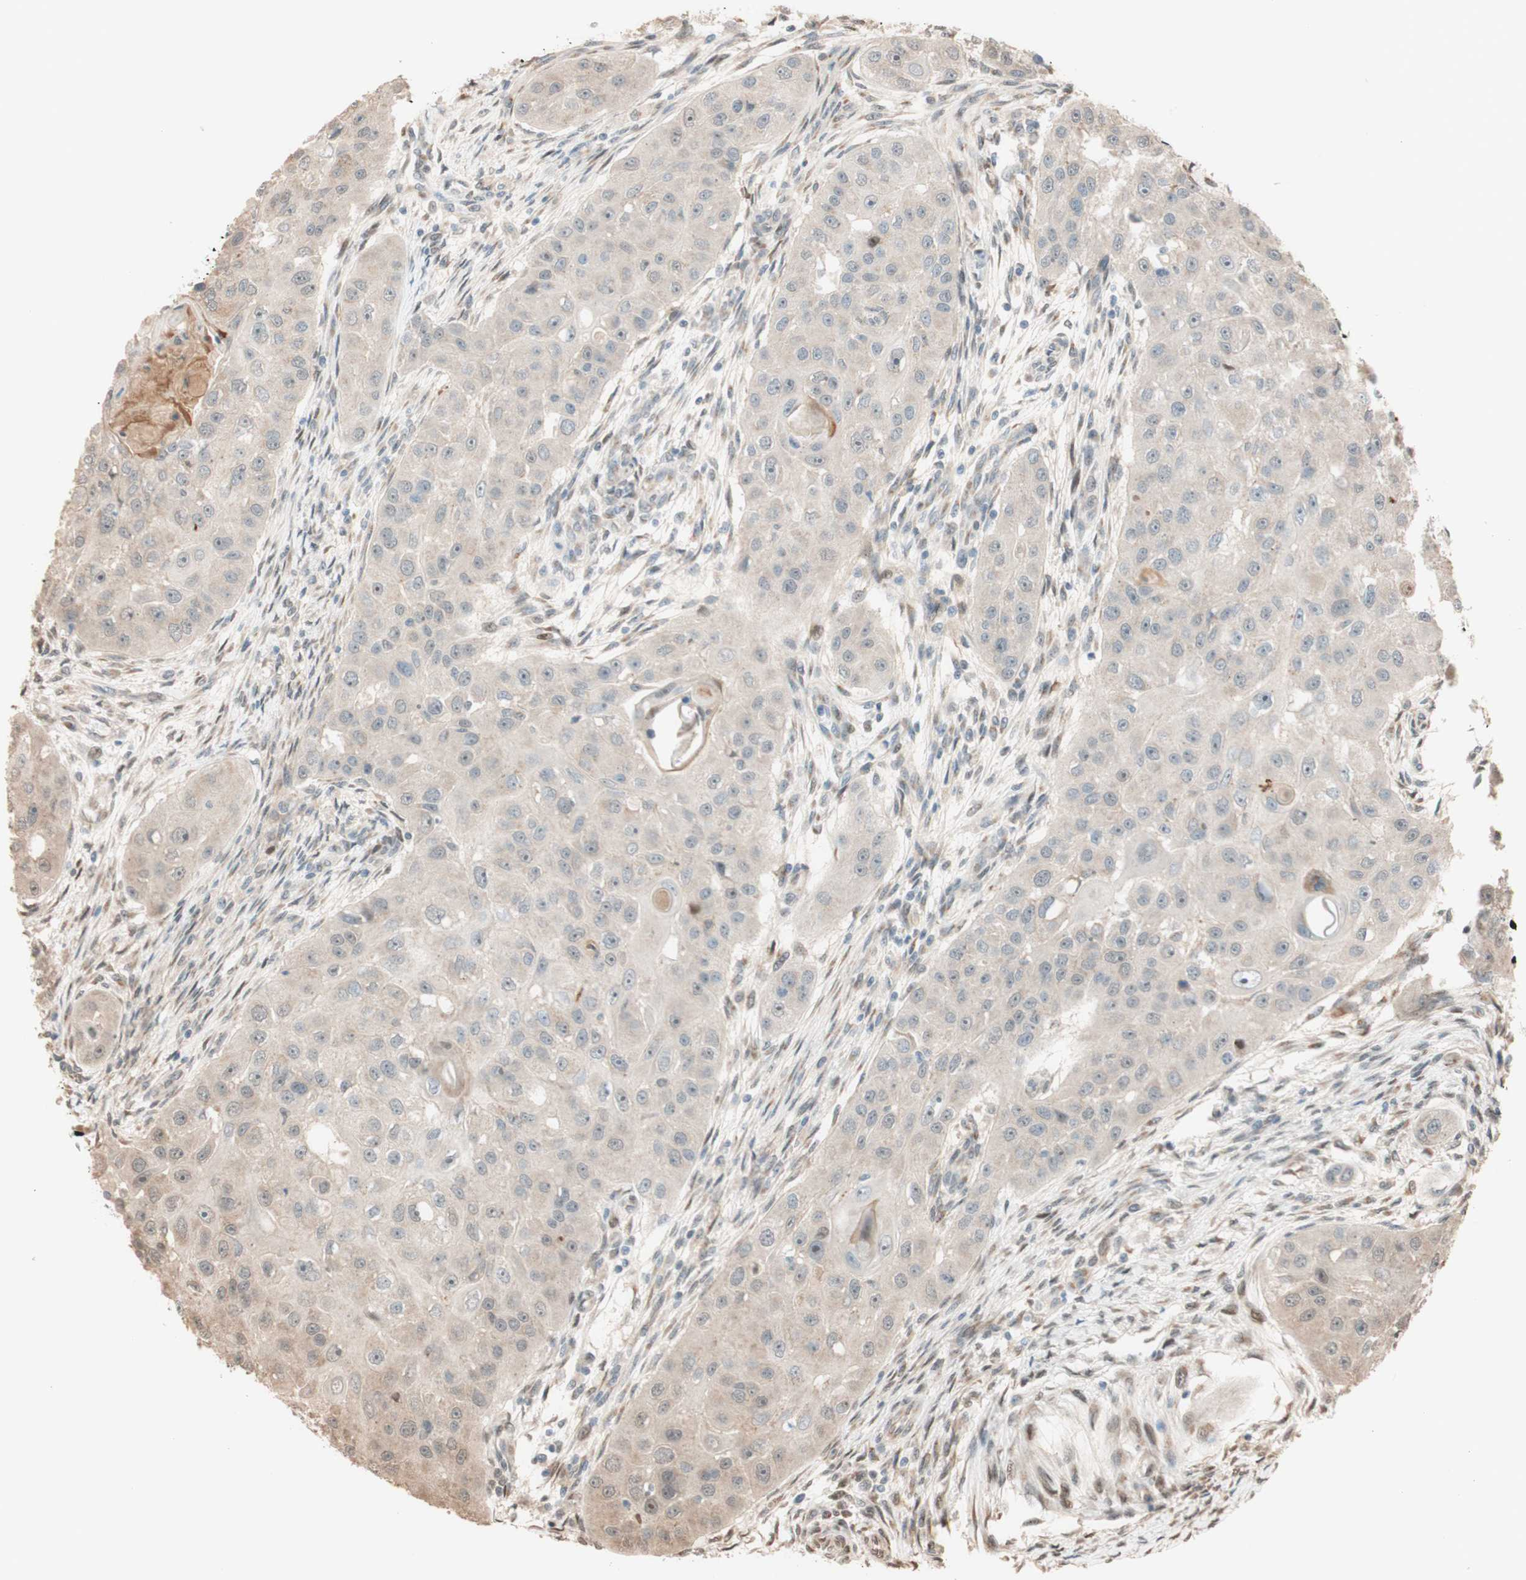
{"staining": {"intensity": "negative", "quantity": "none", "location": "none"}, "tissue": "head and neck cancer", "cell_type": "Tumor cells", "image_type": "cancer", "snomed": [{"axis": "morphology", "description": "Normal tissue, NOS"}, {"axis": "morphology", "description": "Squamous cell carcinoma, NOS"}, {"axis": "topography", "description": "Skeletal muscle"}, {"axis": "topography", "description": "Head-Neck"}], "caption": "This is an immunohistochemistry (IHC) photomicrograph of human squamous cell carcinoma (head and neck). There is no expression in tumor cells.", "gene": "CCNC", "patient": {"sex": "male", "age": 51}}